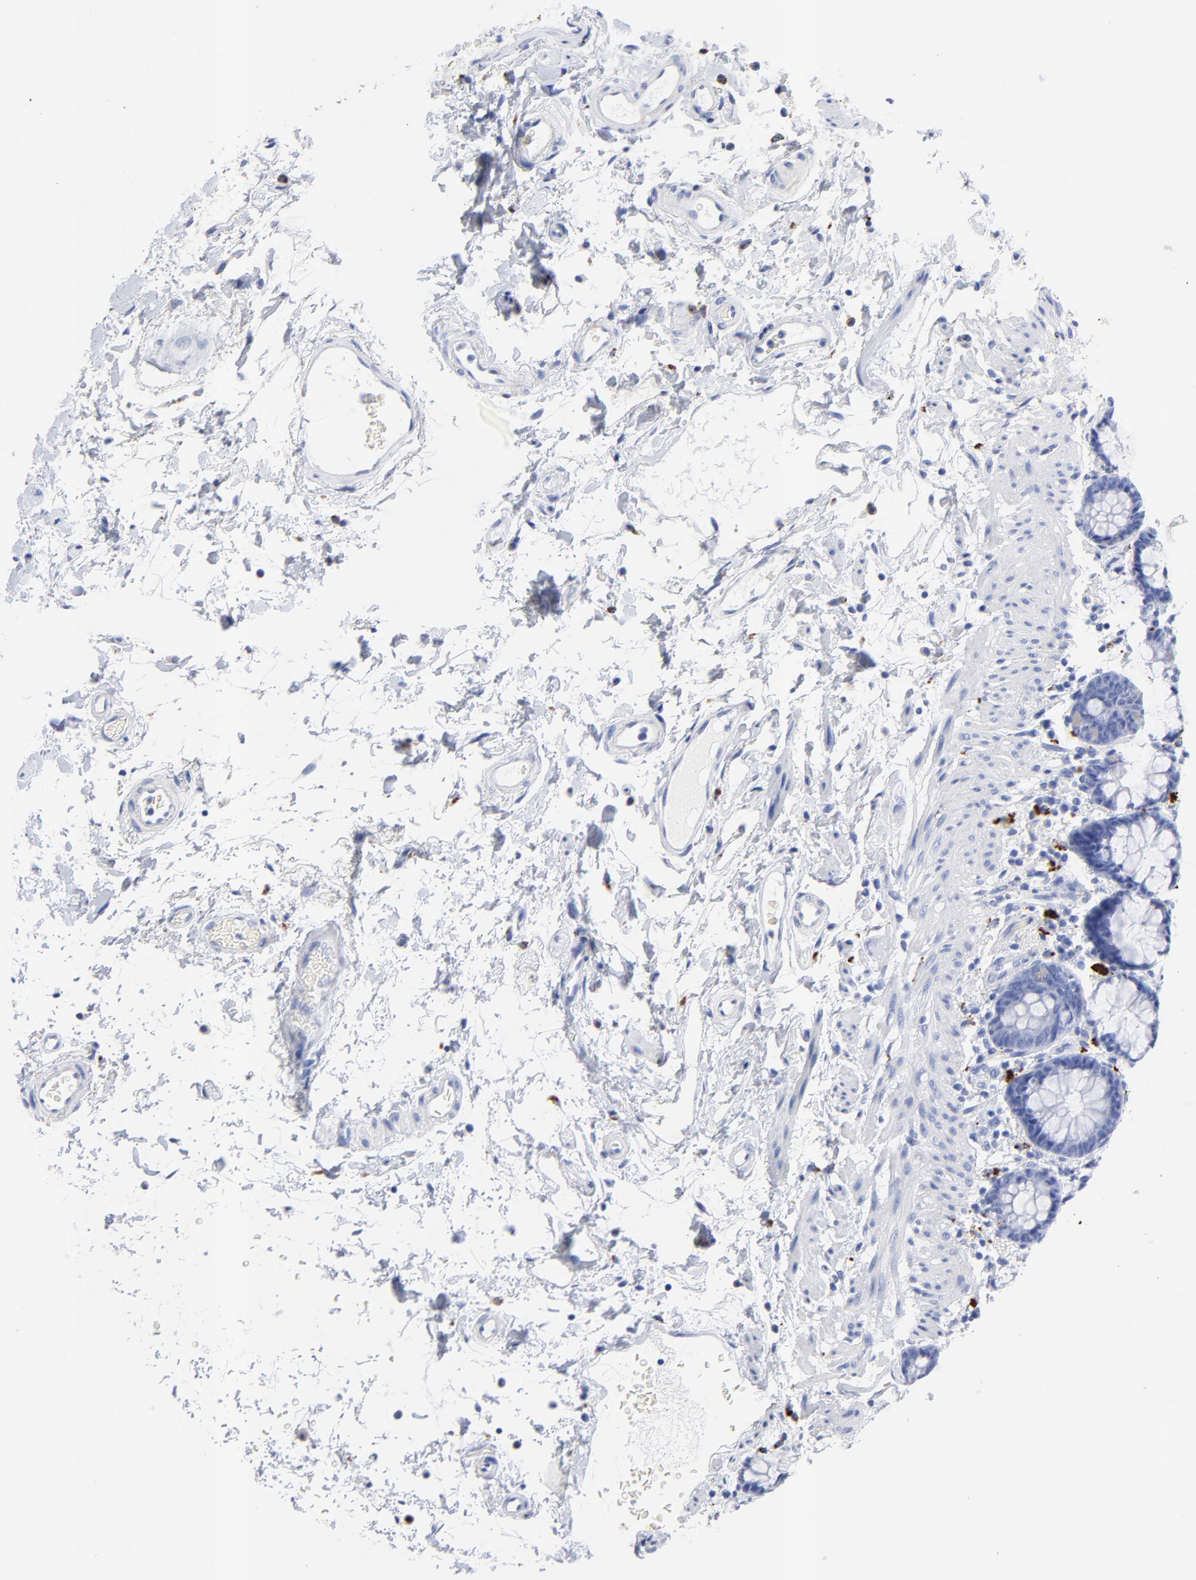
{"staining": {"intensity": "negative", "quantity": "none", "location": "none"}, "tissue": "rectum", "cell_type": "Glandular cells", "image_type": "normal", "snomed": [{"axis": "morphology", "description": "Normal tissue, NOS"}, {"axis": "topography", "description": "Rectum"}], "caption": "Immunohistochemistry (IHC) micrograph of normal human rectum stained for a protein (brown), which exhibits no expression in glandular cells.", "gene": "CPVL", "patient": {"sex": "male", "age": 92}}